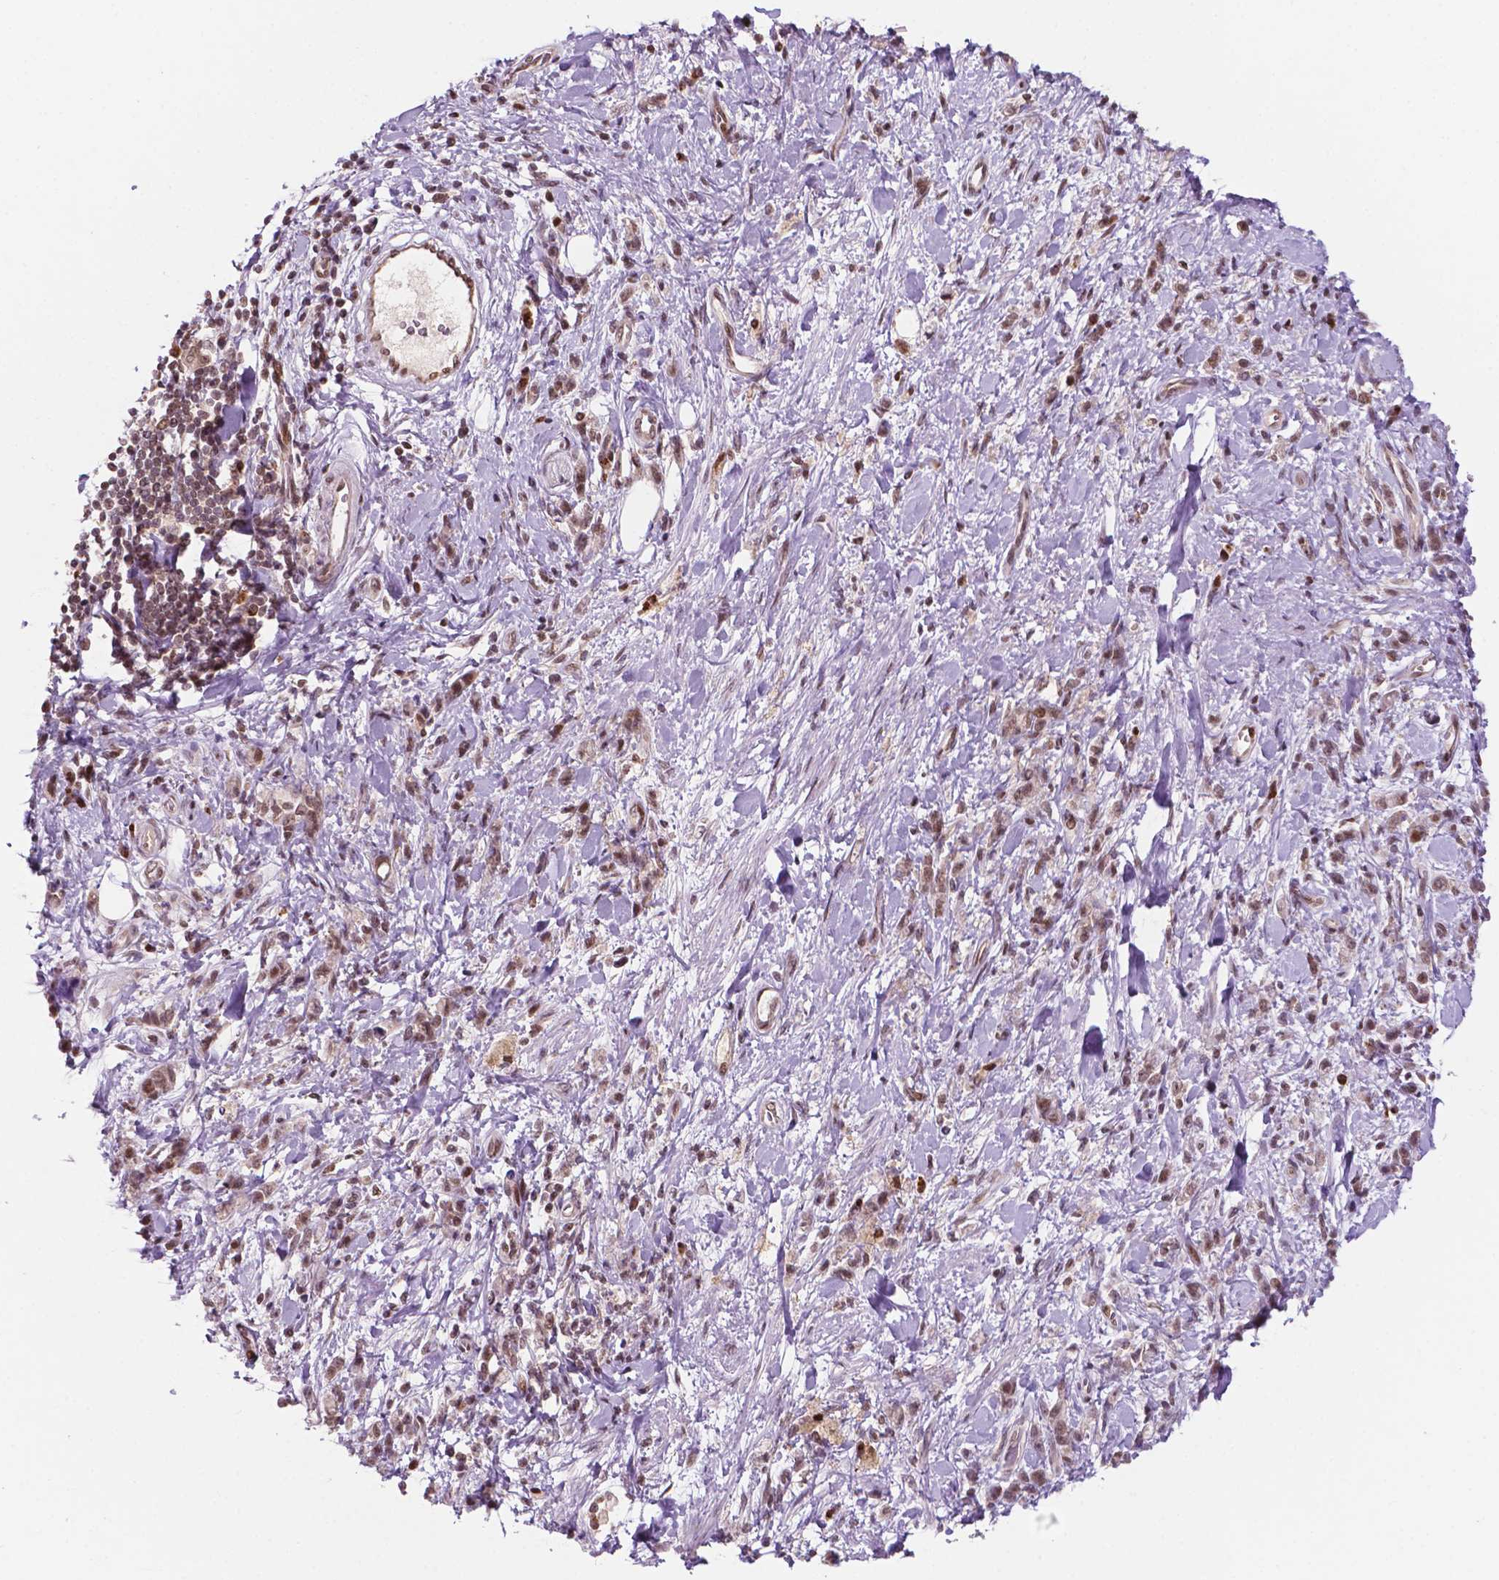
{"staining": {"intensity": "moderate", "quantity": ">75%", "location": "nuclear"}, "tissue": "stomach cancer", "cell_type": "Tumor cells", "image_type": "cancer", "snomed": [{"axis": "morphology", "description": "Adenocarcinoma, NOS"}, {"axis": "topography", "description": "Stomach"}], "caption": "The micrograph exhibits a brown stain indicating the presence of a protein in the nuclear of tumor cells in stomach cancer.", "gene": "PER2", "patient": {"sex": "male", "age": 77}}